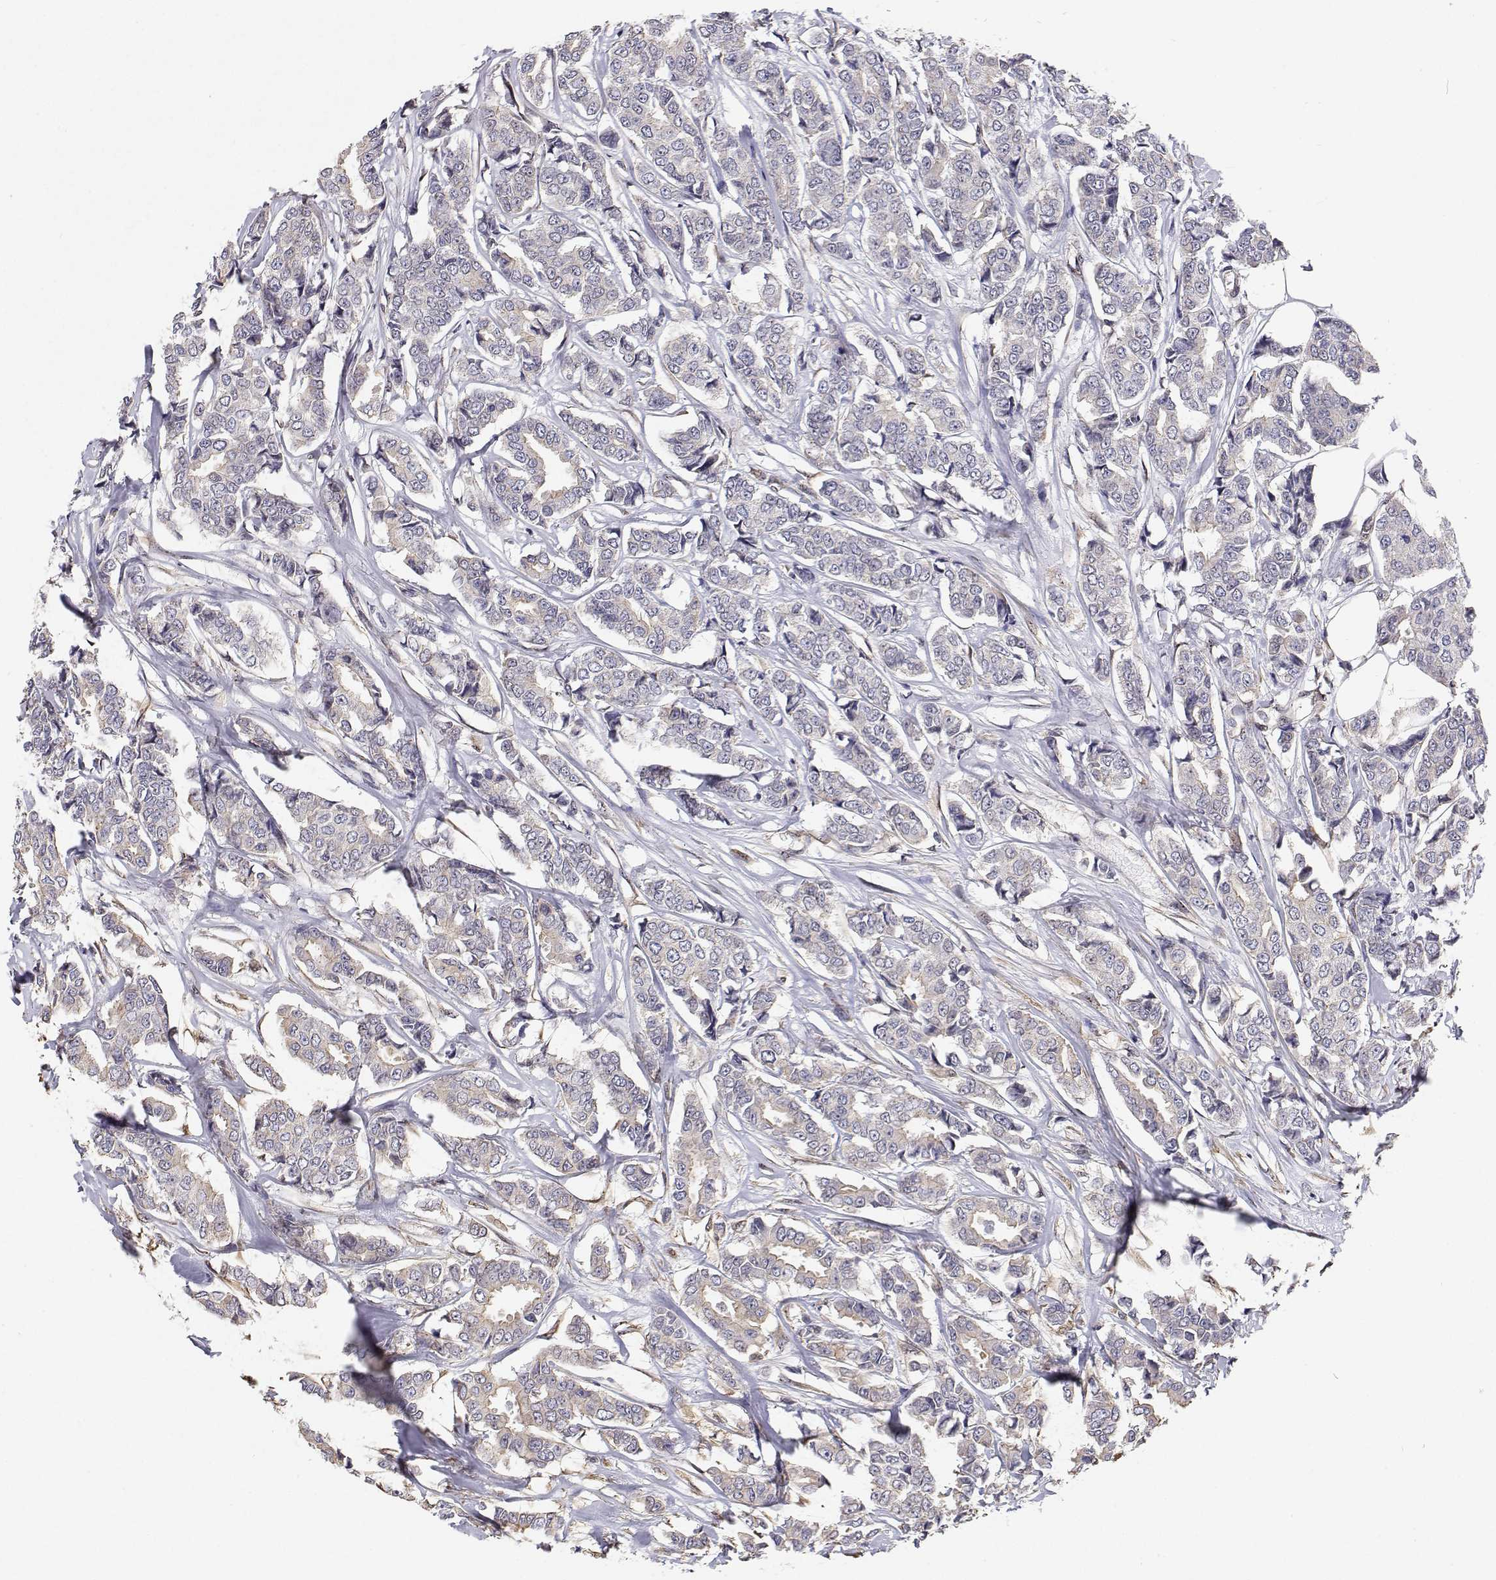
{"staining": {"intensity": "negative", "quantity": "none", "location": "none"}, "tissue": "breast cancer", "cell_type": "Tumor cells", "image_type": "cancer", "snomed": [{"axis": "morphology", "description": "Duct carcinoma"}, {"axis": "topography", "description": "Breast"}], "caption": "Breast cancer stained for a protein using immunohistochemistry reveals no positivity tumor cells.", "gene": "GSDMA", "patient": {"sex": "female", "age": 94}}